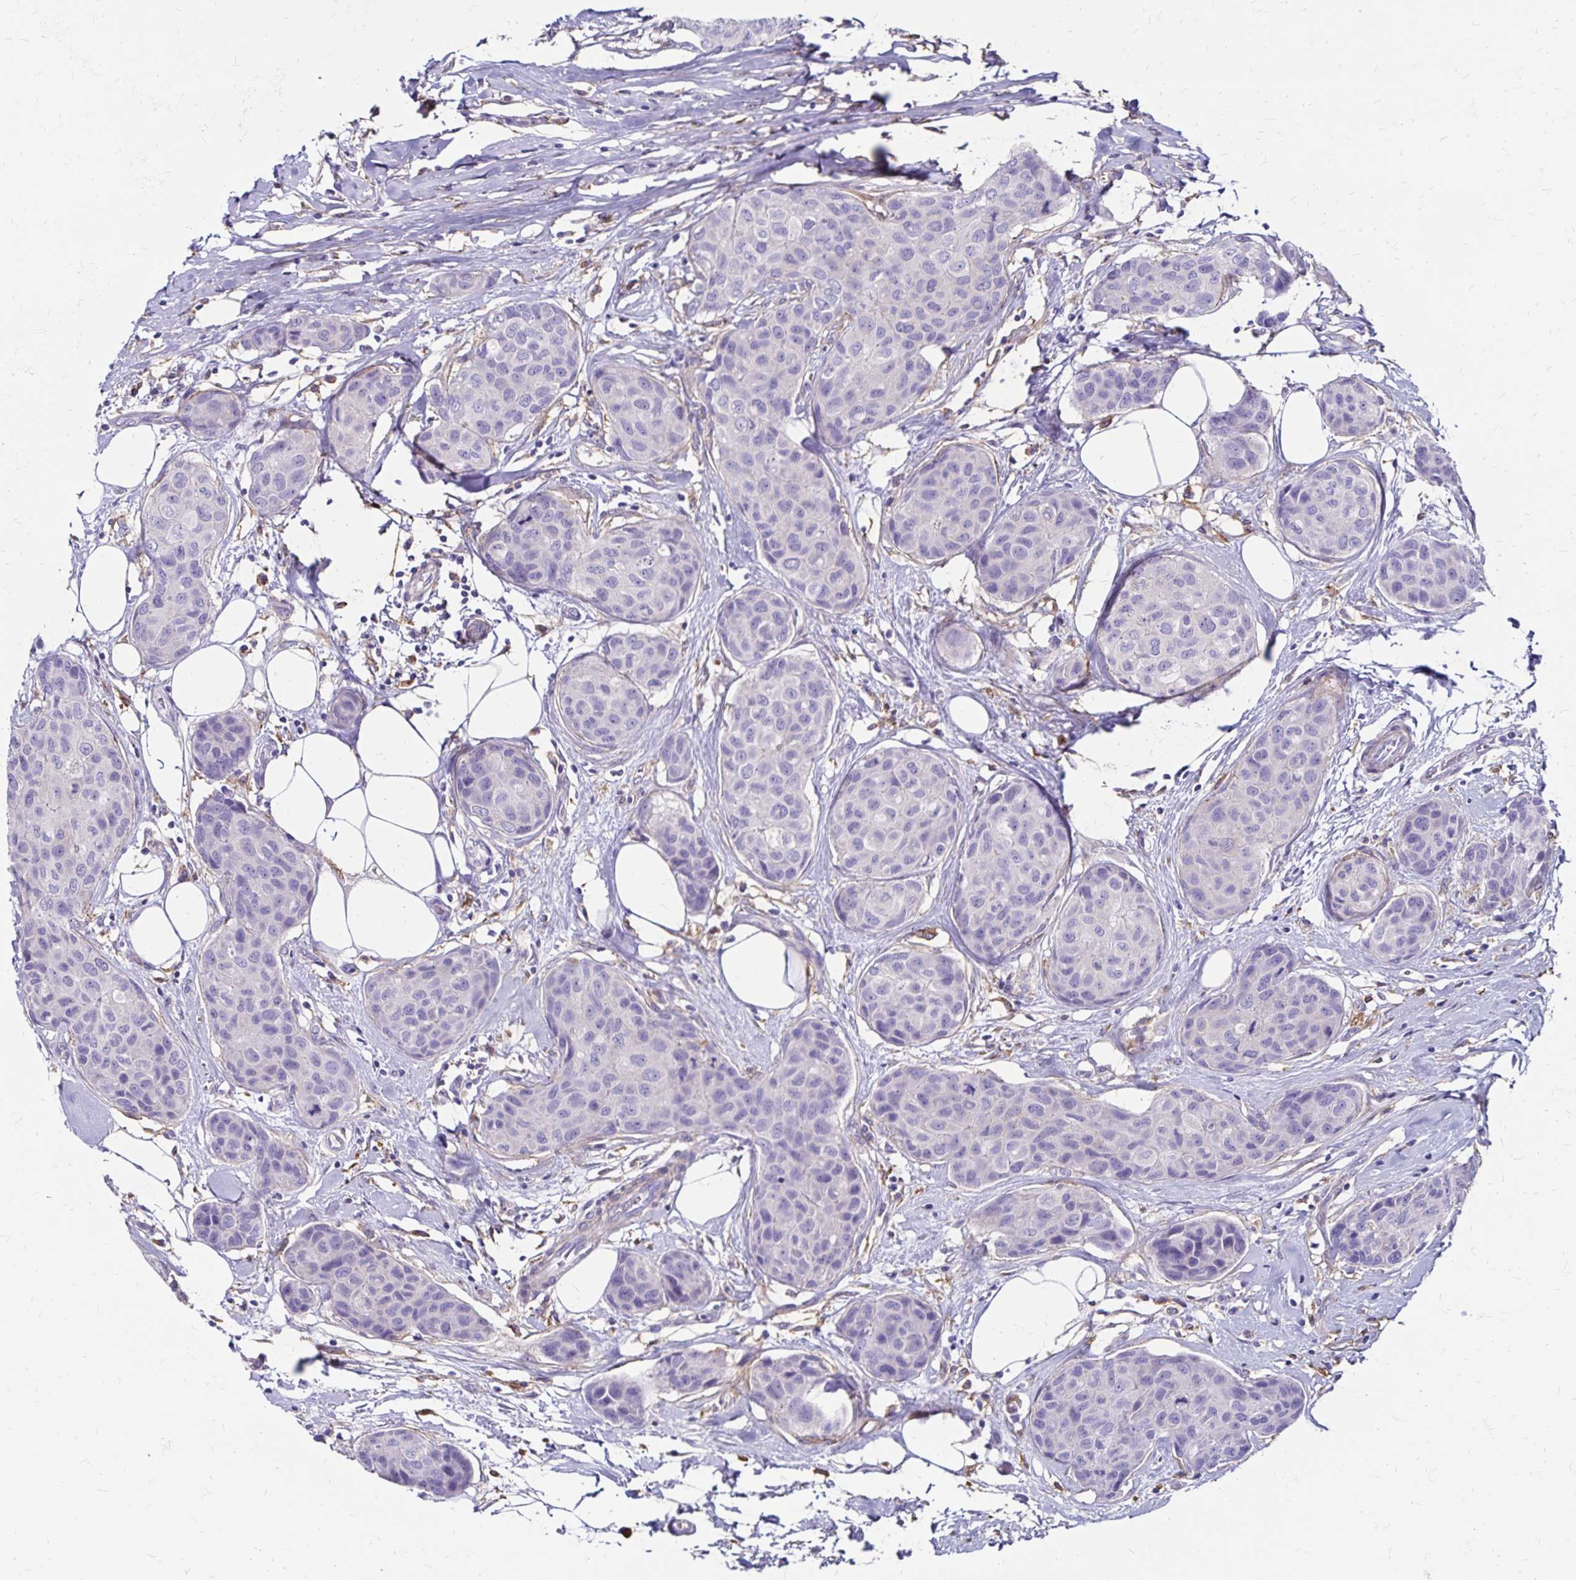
{"staining": {"intensity": "negative", "quantity": "none", "location": "none"}, "tissue": "breast cancer", "cell_type": "Tumor cells", "image_type": "cancer", "snomed": [{"axis": "morphology", "description": "Duct carcinoma"}, {"axis": "topography", "description": "Breast"}], "caption": "Immunohistochemistry of breast cancer (infiltrating ductal carcinoma) reveals no staining in tumor cells.", "gene": "TNS3", "patient": {"sex": "female", "age": 80}}